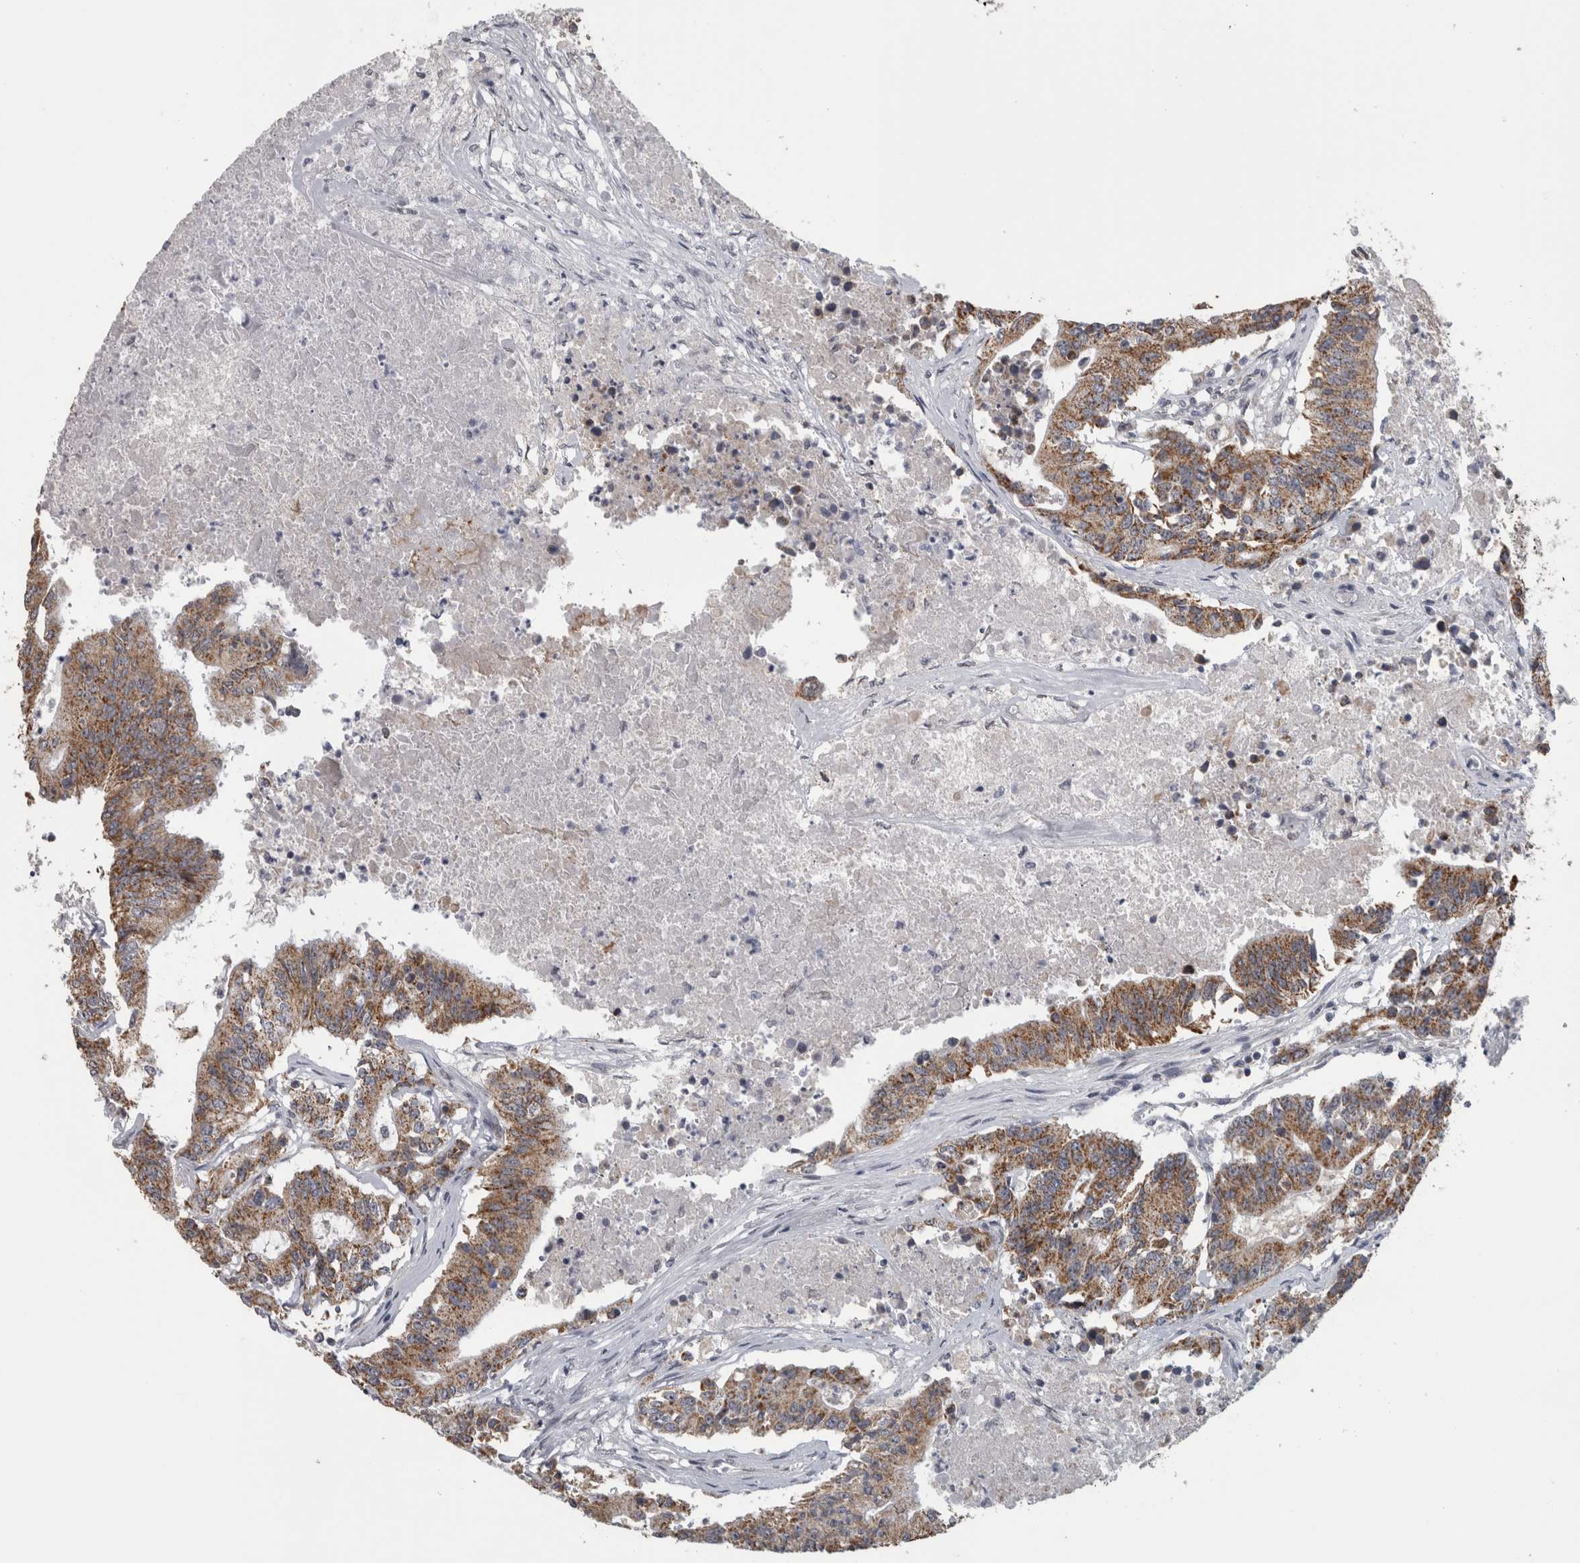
{"staining": {"intensity": "moderate", "quantity": ">75%", "location": "cytoplasmic/membranous"}, "tissue": "colorectal cancer", "cell_type": "Tumor cells", "image_type": "cancer", "snomed": [{"axis": "morphology", "description": "Adenocarcinoma, NOS"}, {"axis": "topography", "description": "Colon"}], "caption": "Tumor cells exhibit medium levels of moderate cytoplasmic/membranous expression in approximately >75% of cells in colorectal cancer (adenocarcinoma).", "gene": "OR2K2", "patient": {"sex": "female", "age": 77}}